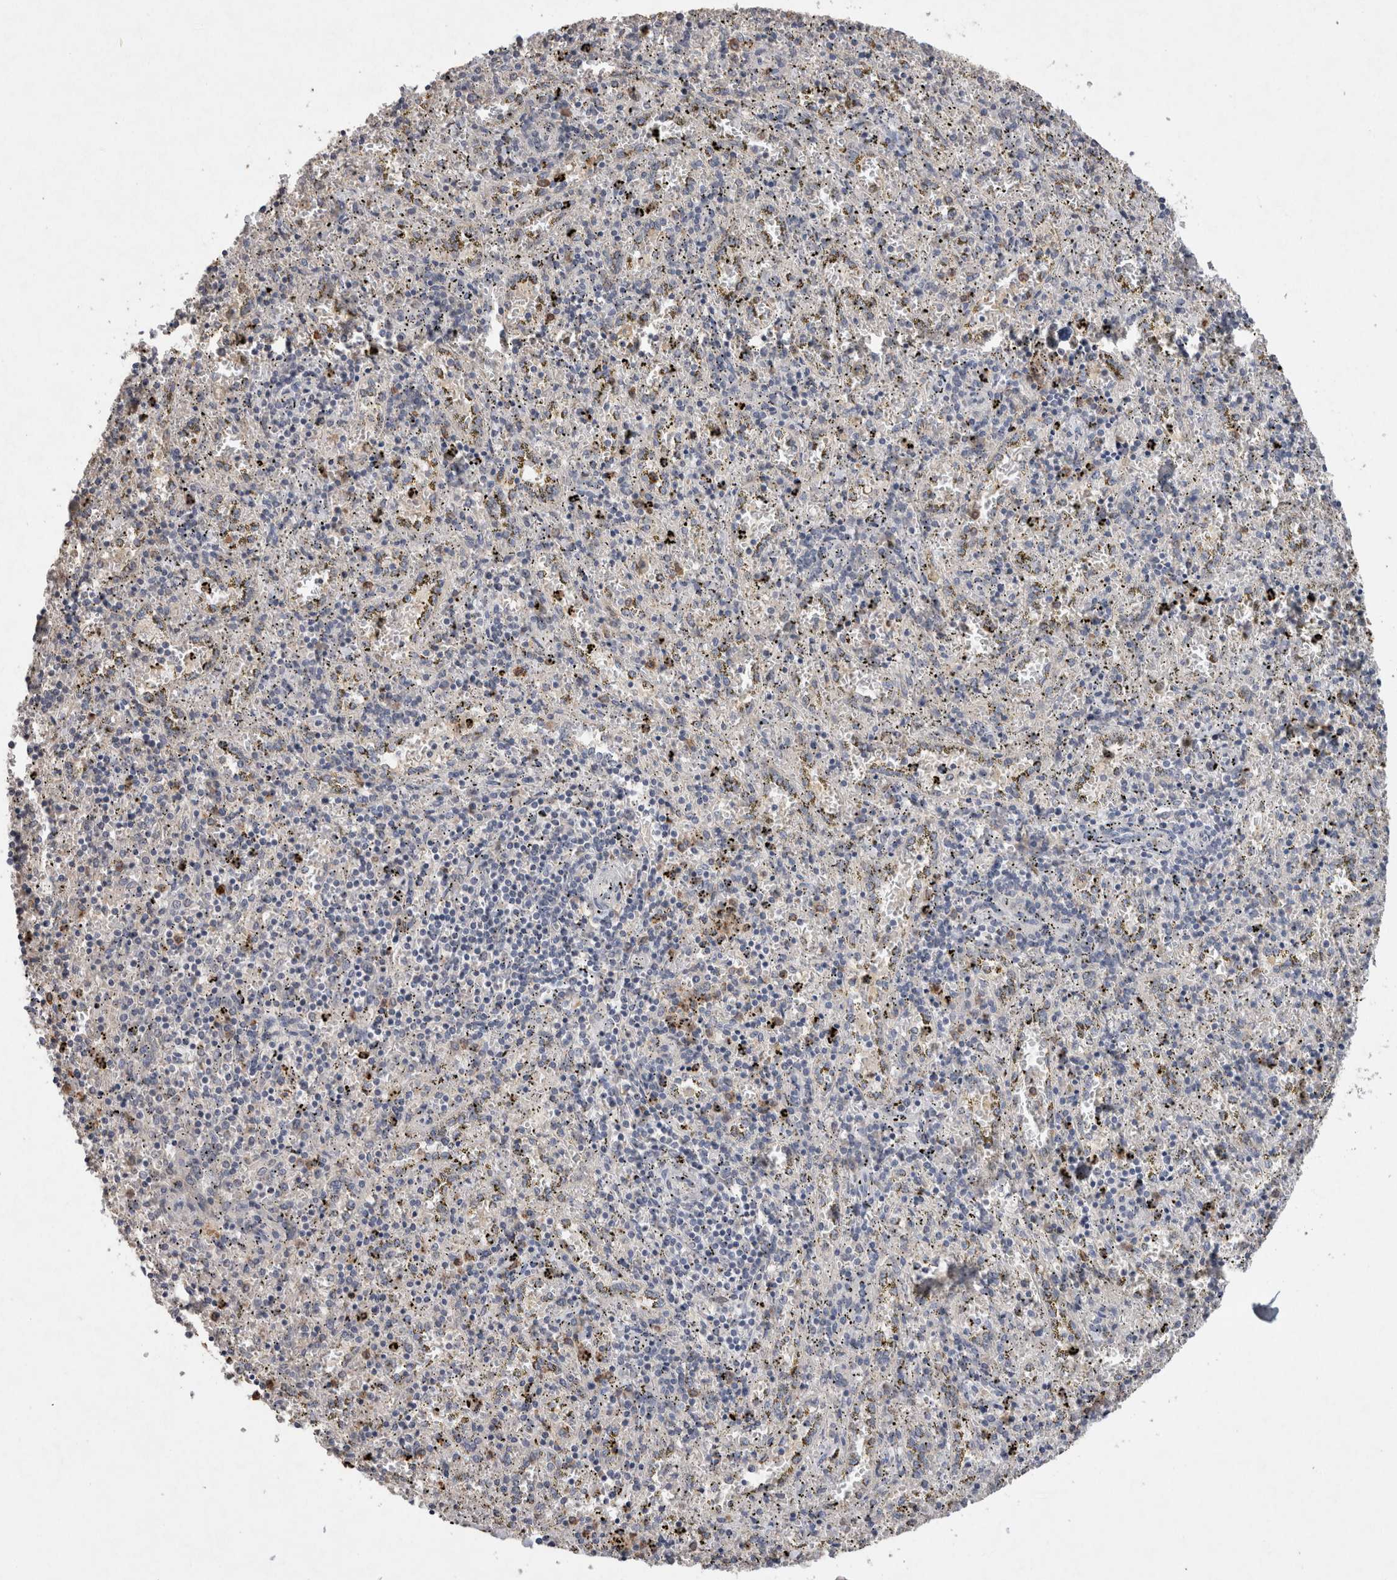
{"staining": {"intensity": "moderate", "quantity": "<25%", "location": "cytoplasmic/membranous"}, "tissue": "spleen", "cell_type": "Cells in red pulp", "image_type": "normal", "snomed": [{"axis": "morphology", "description": "Normal tissue, NOS"}, {"axis": "topography", "description": "Spleen"}], "caption": "Human spleen stained for a protein (brown) displays moderate cytoplasmic/membranous positive staining in approximately <25% of cells in red pulp.", "gene": "FABP7", "patient": {"sex": "male", "age": 11}}